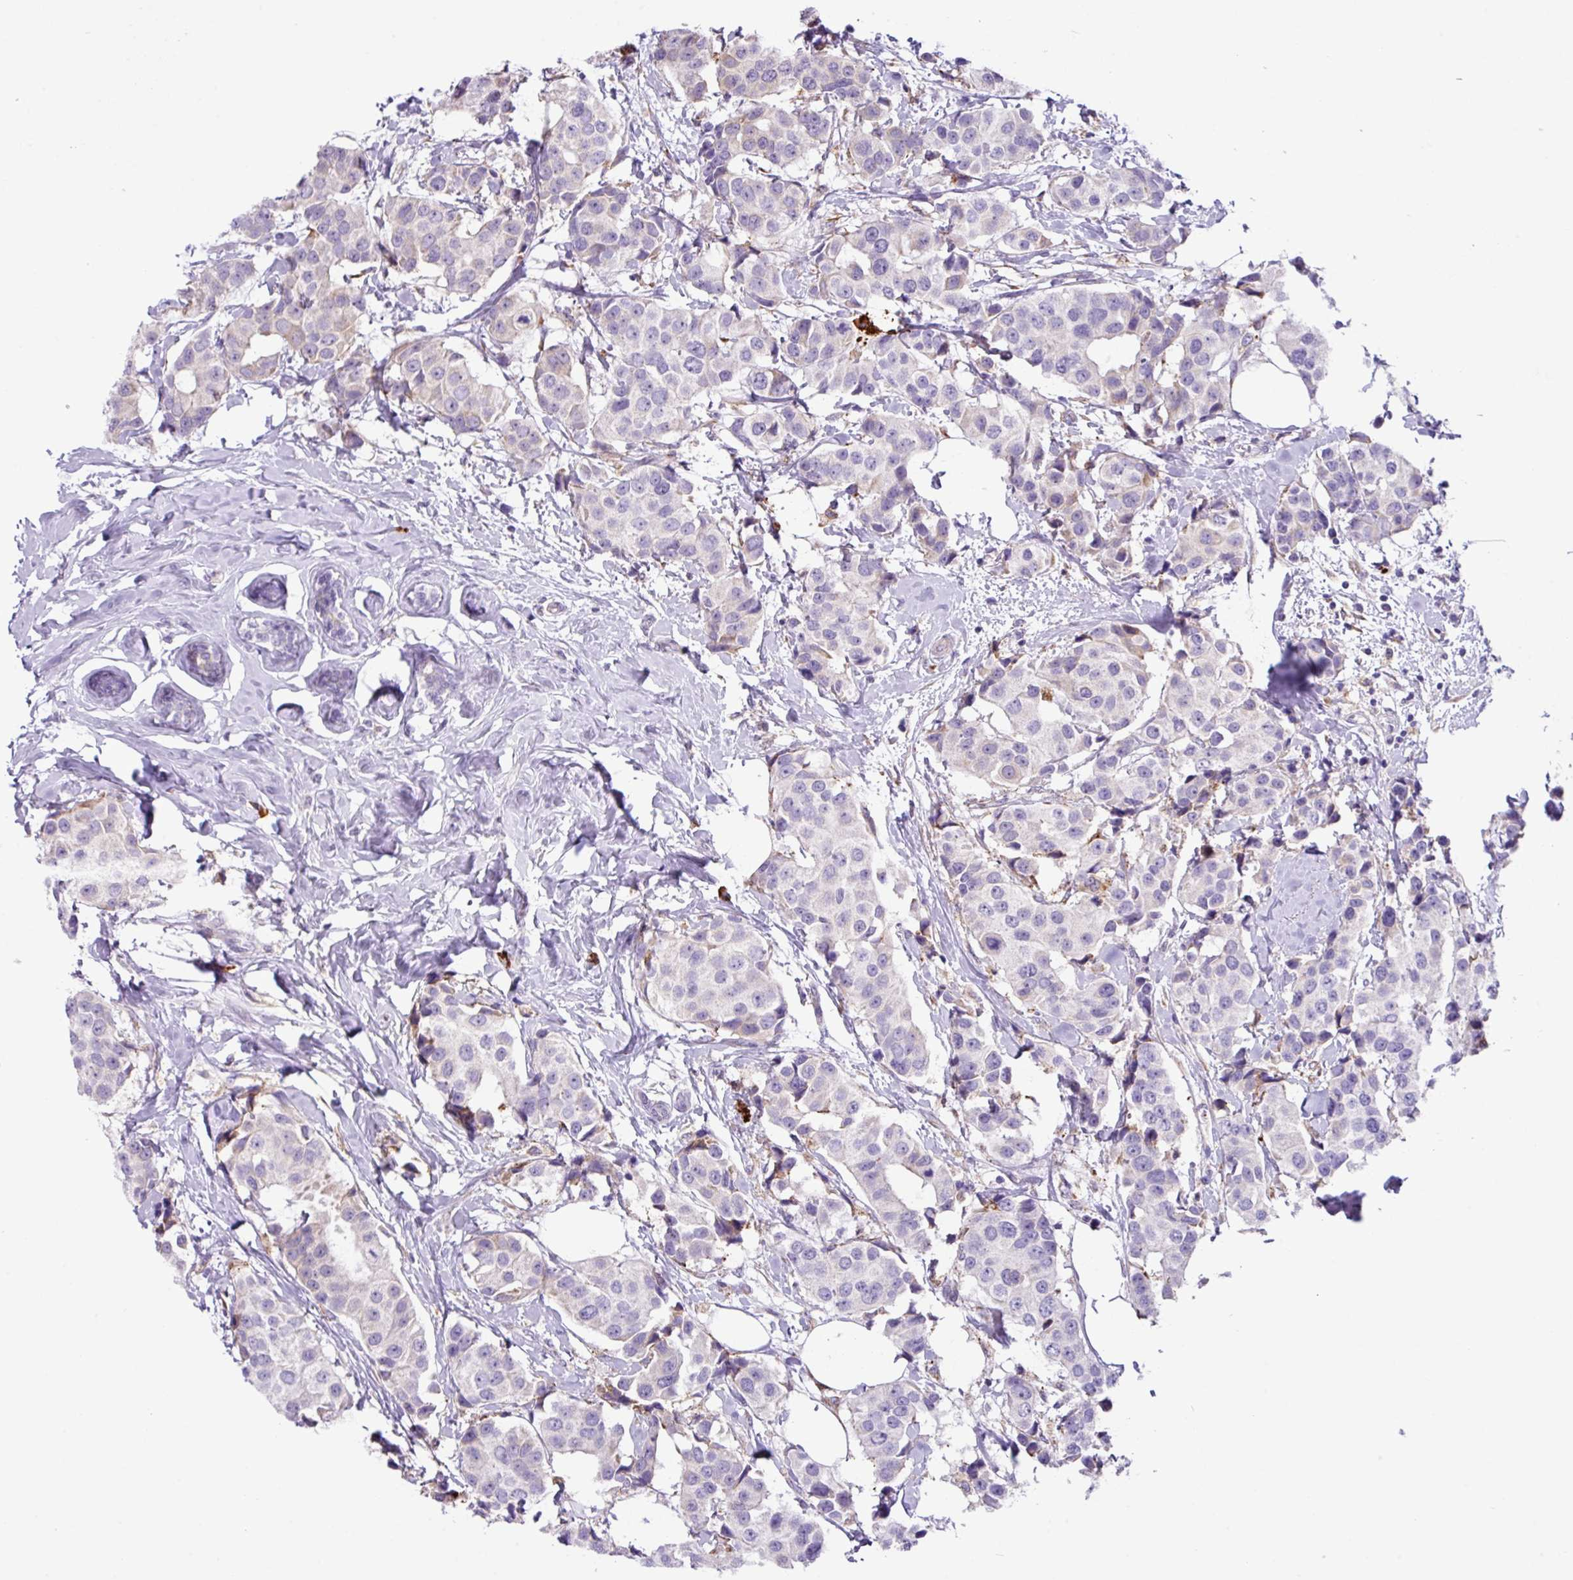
{"staining": {"intensity": "negative", "quantity": "none", "location": "none"}, "tissue": "breast cancer", "cell_type": "Tumor cells", "image_type": "cancer", "snomed": [{"axis": "morphology", "description": "Normal tissue, NOS"}, {"axis": "morphology", "description": "Duct carcinoma"}, {"axis": "topography", "description": "Breast"}], "caption": "This micrograph is of breast cancer stained with IHC to label a protein in brown with the nuclei are counter-stained blue. There is no staining in tumor cells.", "gene": "RGS21", "patient": {"sex": "female", "age": 39}}